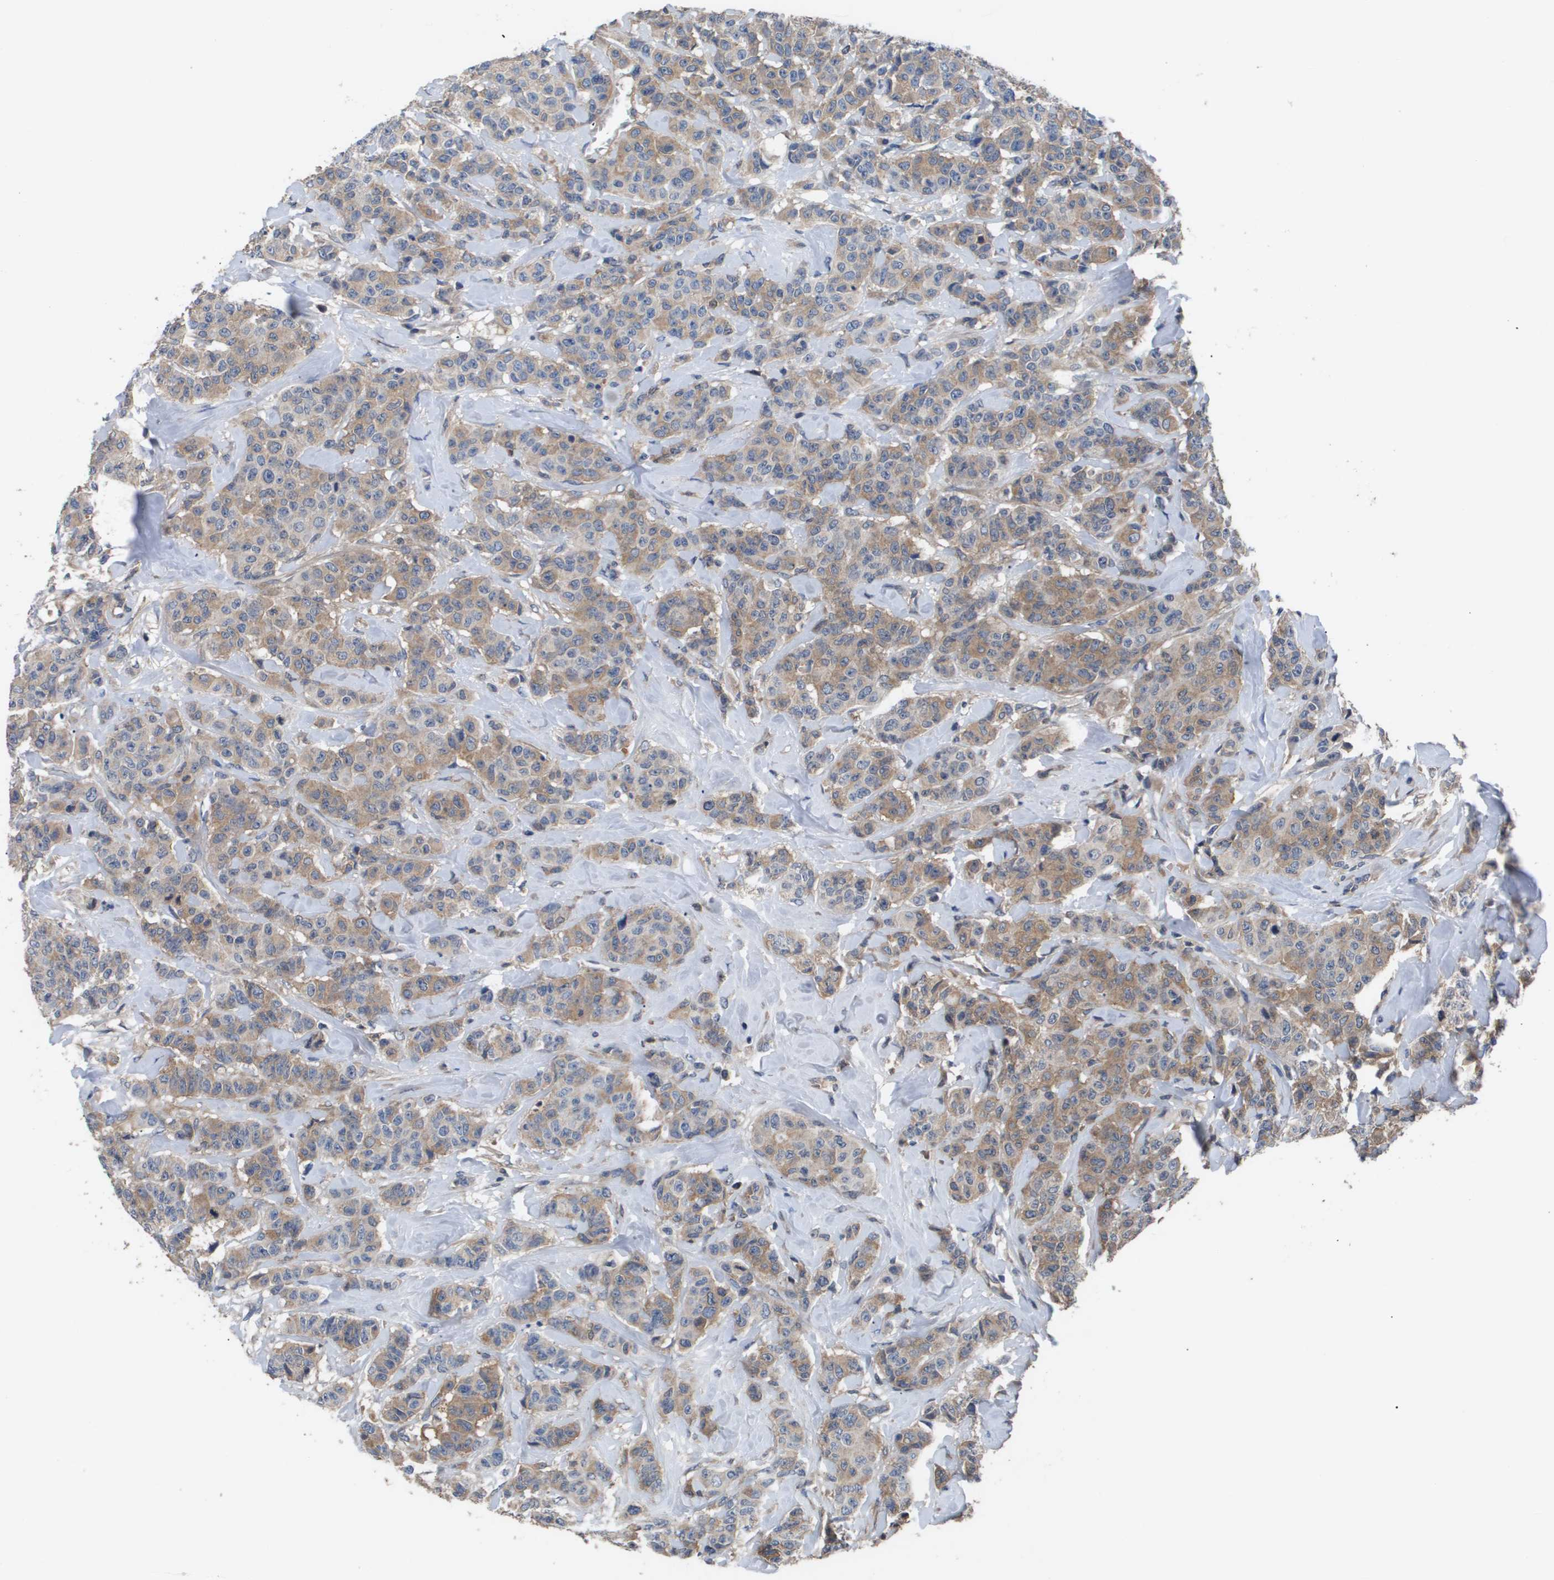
{"staining": {"intensity": "weak", "quantity": "25%-75%", "location": "cytoplasmic/membranous"}, "tissue": "breast cancer", "cell_type": "Tumor cells", "image_type": "cancer", "snomed": [{"axis": "morphology", "description": "Normal tissue, NOS"}, {"axis": "morphology", "description": "Duct carcinoma"}, {"axis": "topography", "description": "Breast"}], "caption": "A brown stain highlights weak cytoplasmic/membranous positivity of a protein in human breast infiltrating ductal carcinoma tumor cells.", "gene": "SERPINA6", "patient": {"sex": "female", "age": 40}}